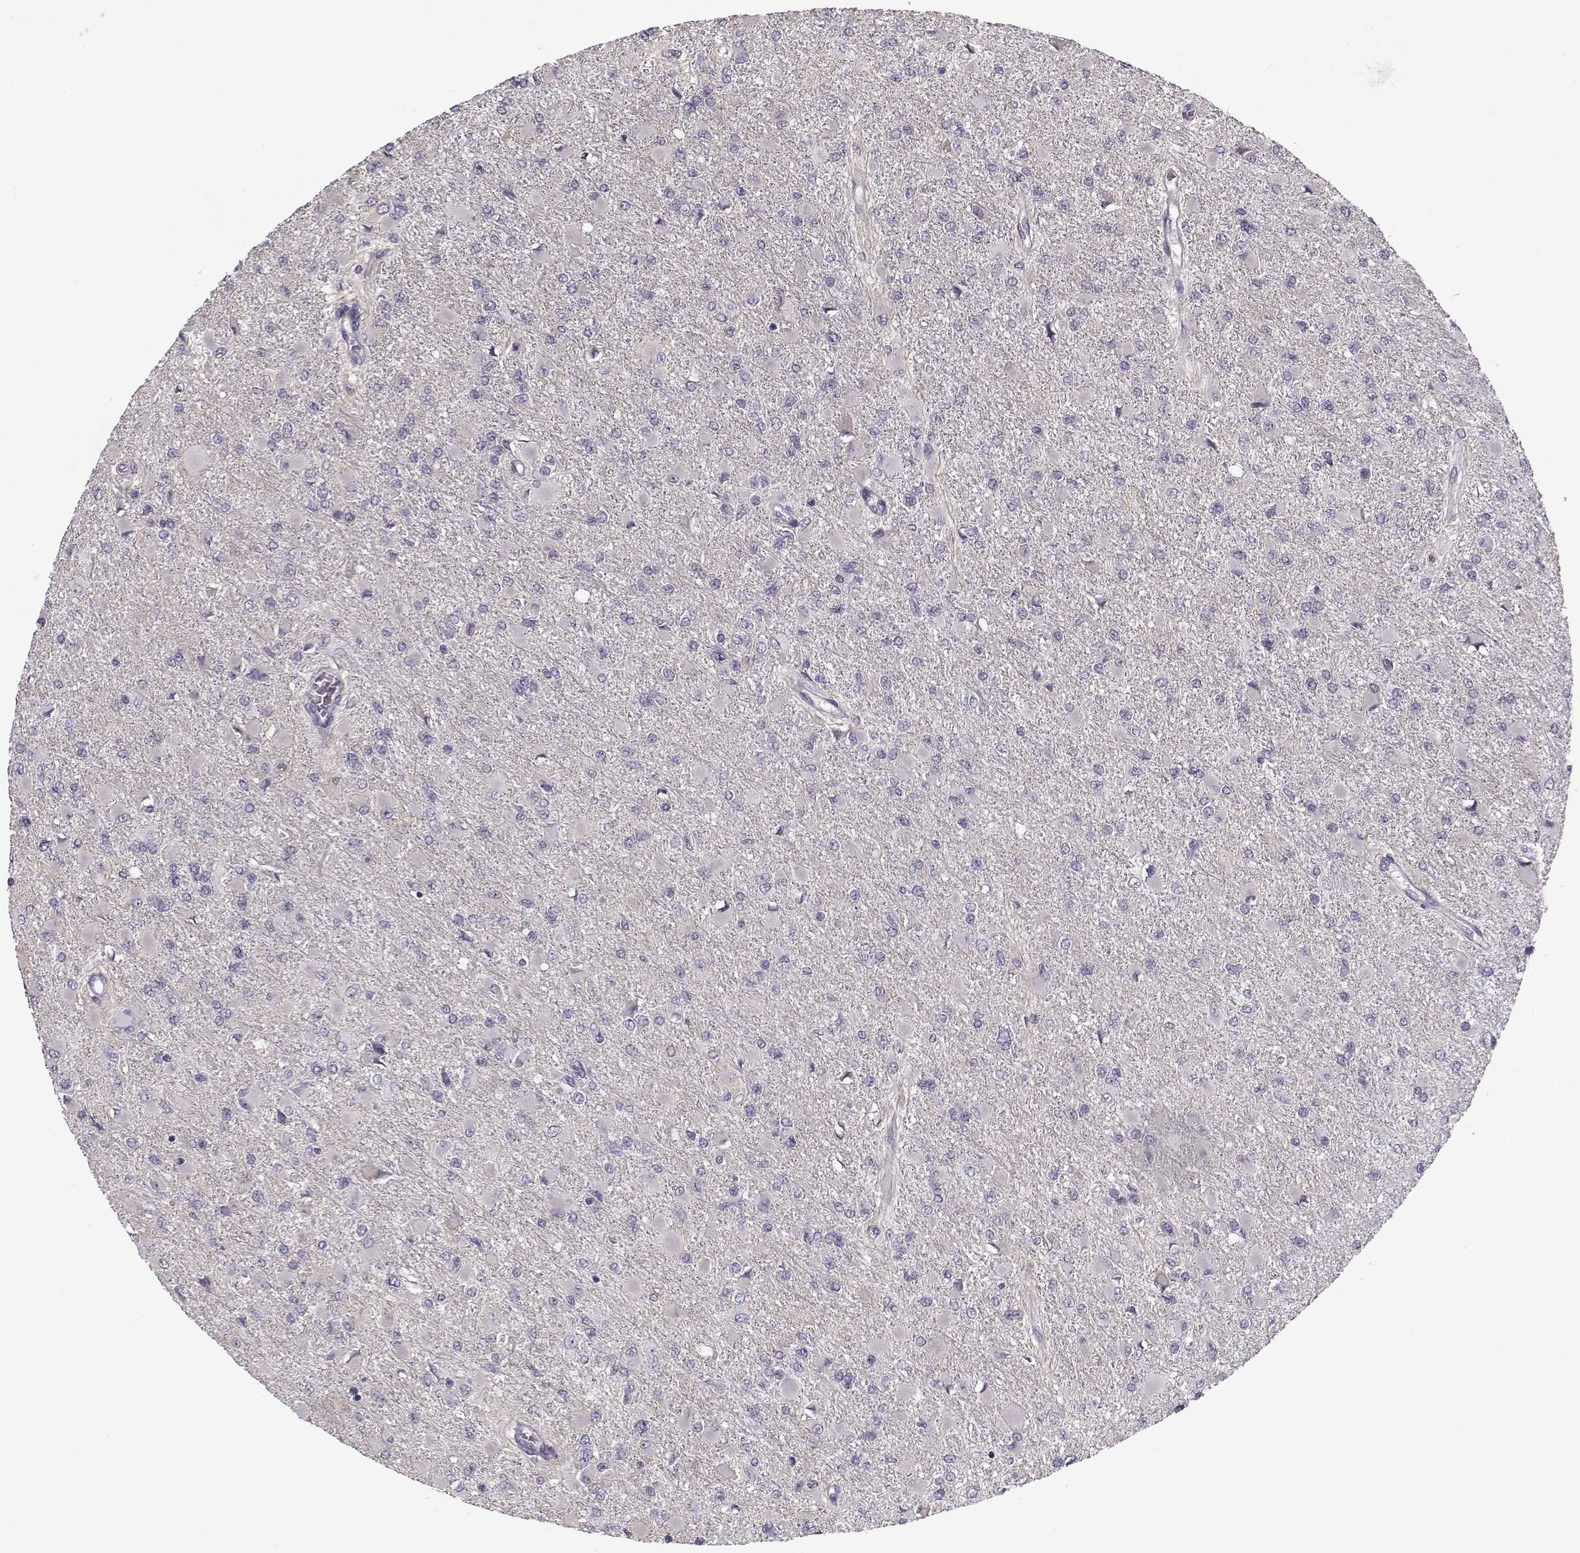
{"staining": {"intensity": "negative", "quantity": "none", "location": "none"}, "tissue": "glioma", "cell_type": "Tumor cells", "image_type": "cancer", "snomed": [{"axis": "morphology", "description": "Glioma, malignant, High grade"}, {"axis": "topography", "description": "Cerebral cortex"}], "caption": "Image shows no significant protein expression in tumor cells of high-grade glioma (malignant).", "gene": "PNMT", "patient": {"sex": "female", "age": 36}}